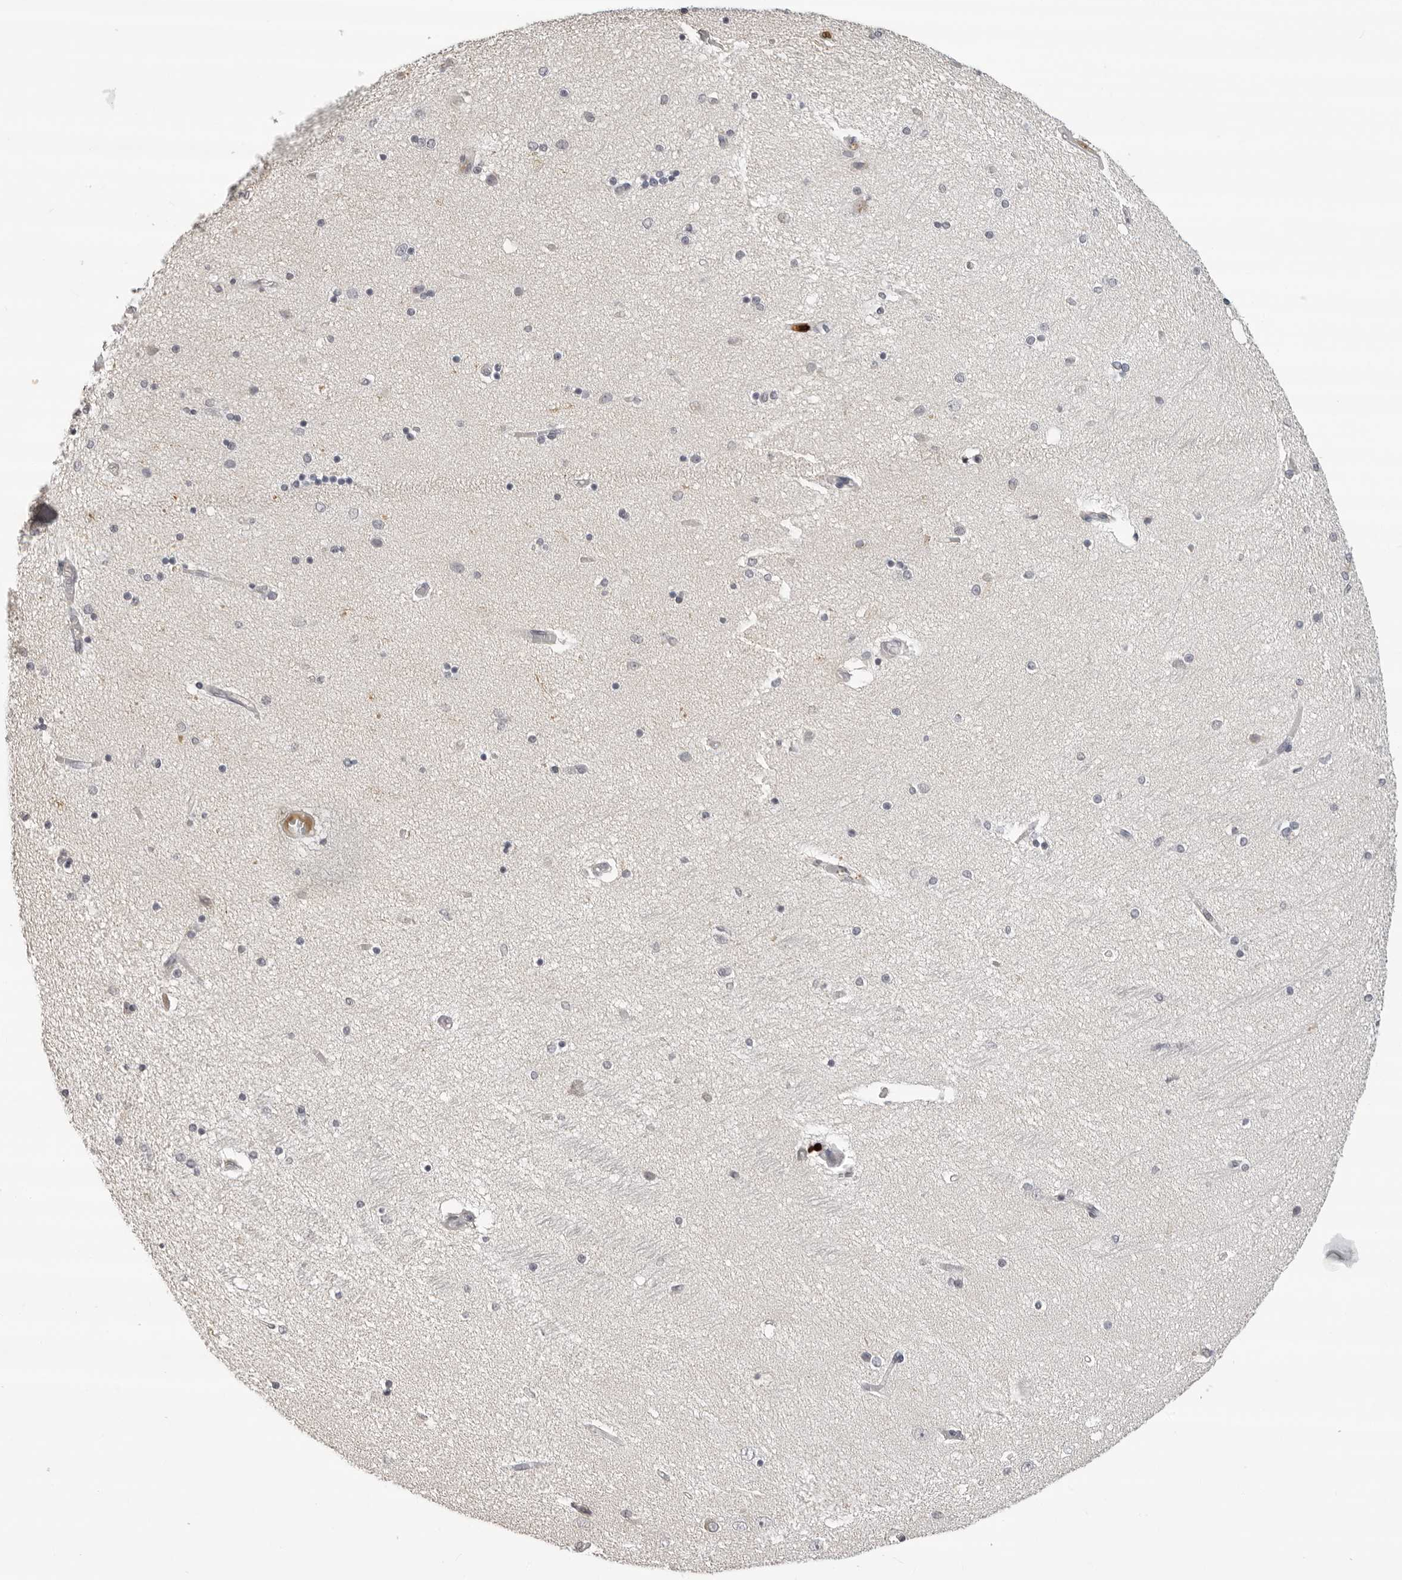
{"staining": {"intensity": "negative", "quantity": "none", "location": "none"}, "tissue": "hippocampus", "cell_type": "Glial cells", "image_type": "normal", "snomed": [{"axis": "morphology", "description": "Normal tissue, NOS"}, {"axis": "topography", "description": "Hippocampus"}], "caption": "This is an immunohistochemistry (IHC) image of normal human hippocampus. There is no positivity in glial cells.", "gene": "IL31", "patient": {"sex": "female", "age": 54}}